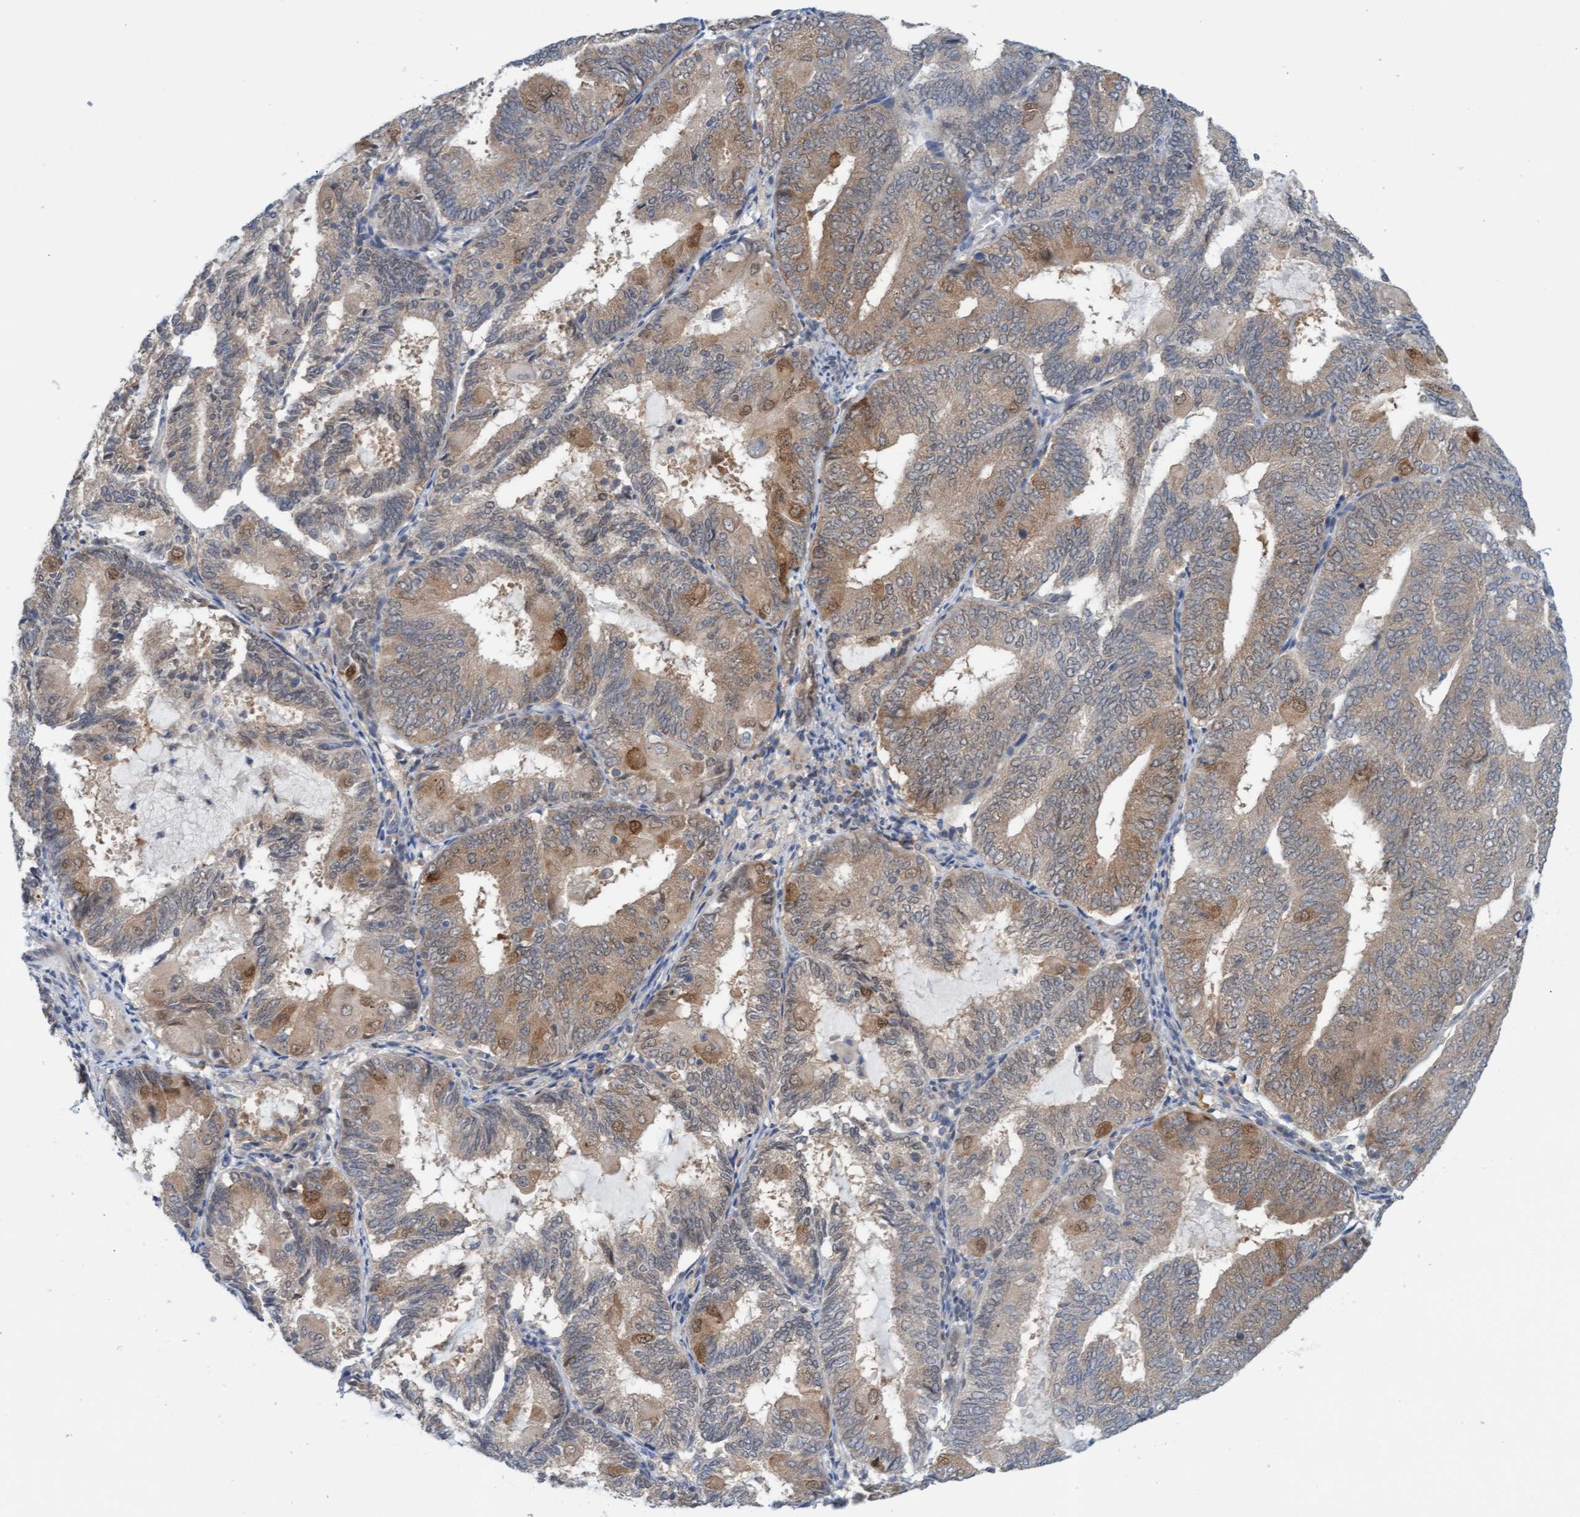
{"staining": {"intensity": "moderate", "quantity": ">75%", "location": "cytoplasmic/membranous"}, "tissue": "endometrial cancer", "cell_type": "Tumor cells", "image_type": "cancer", "snomed": [{"axis": "morphology", "description": "Adenocarcinoma, NOS"}, {"axis": "topography", "description": "Endometrium"}], "caption": "Moderate cytoplasmic/membranous protein staining is appreciated in about >75% of tumor cells in endometrial adenocarcinoma.", "gene": "AMZ2", "patient": {"sex": "female", "age": 81}}